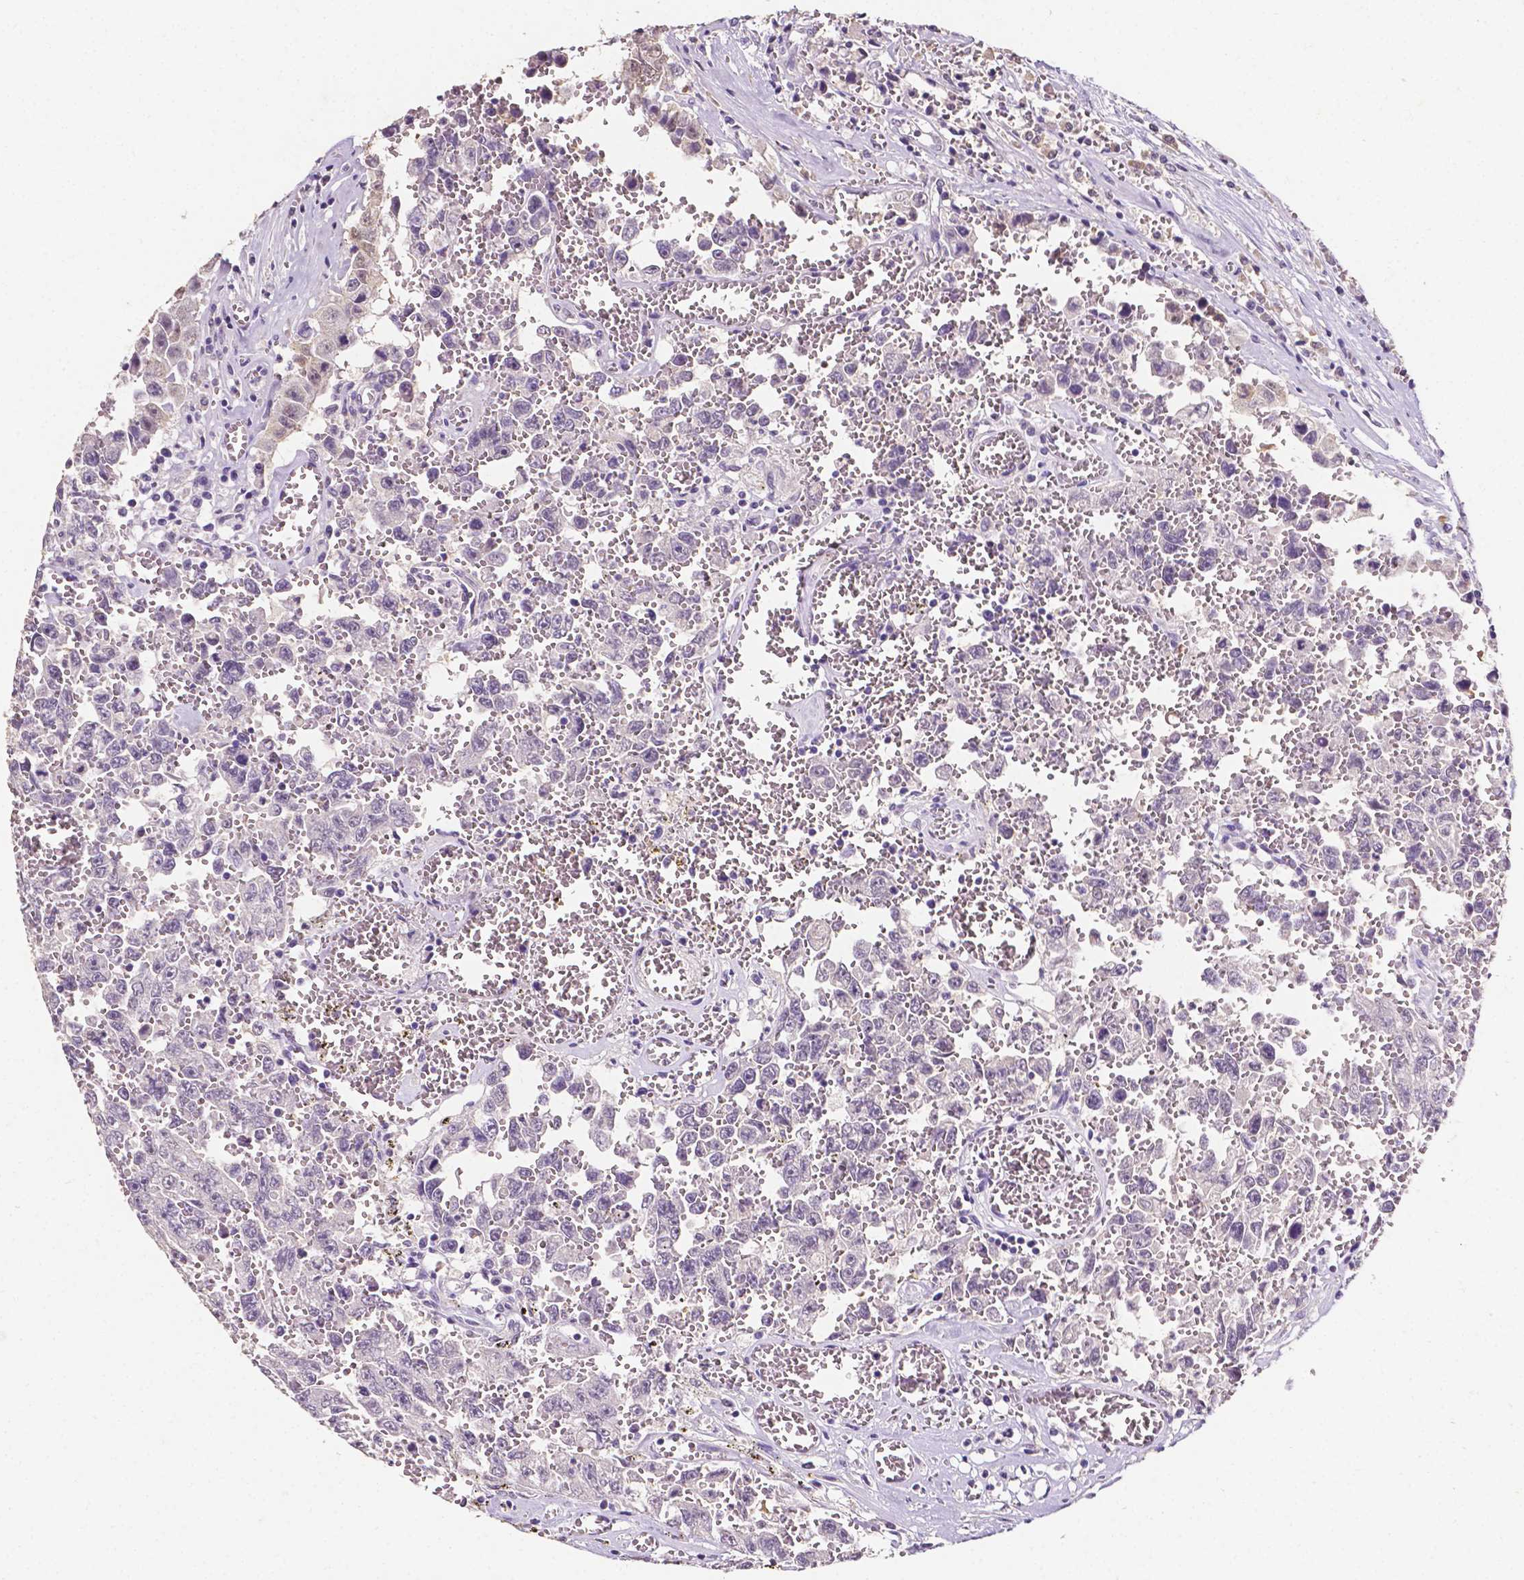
{"staining": {"intensity": "negative", "quantity": "none", "location": "none"}, "tissue": "testis cancer", "cell_type": "Tumor cells", "image_type": "cancer", "snomed": [{"axis": "morphology", "description": "Carcinoma, Embryonal, NOS"}, {"axis": "topography", "description": "Testis"}], "caption": "DAB (3,3'-diaminobenzidine) immunohistochemical staining of human testis cancer exhibits no significant staining in tumor cells.", "gene": "PSAT1", "patient": {"sex": "male", "age": 36}}